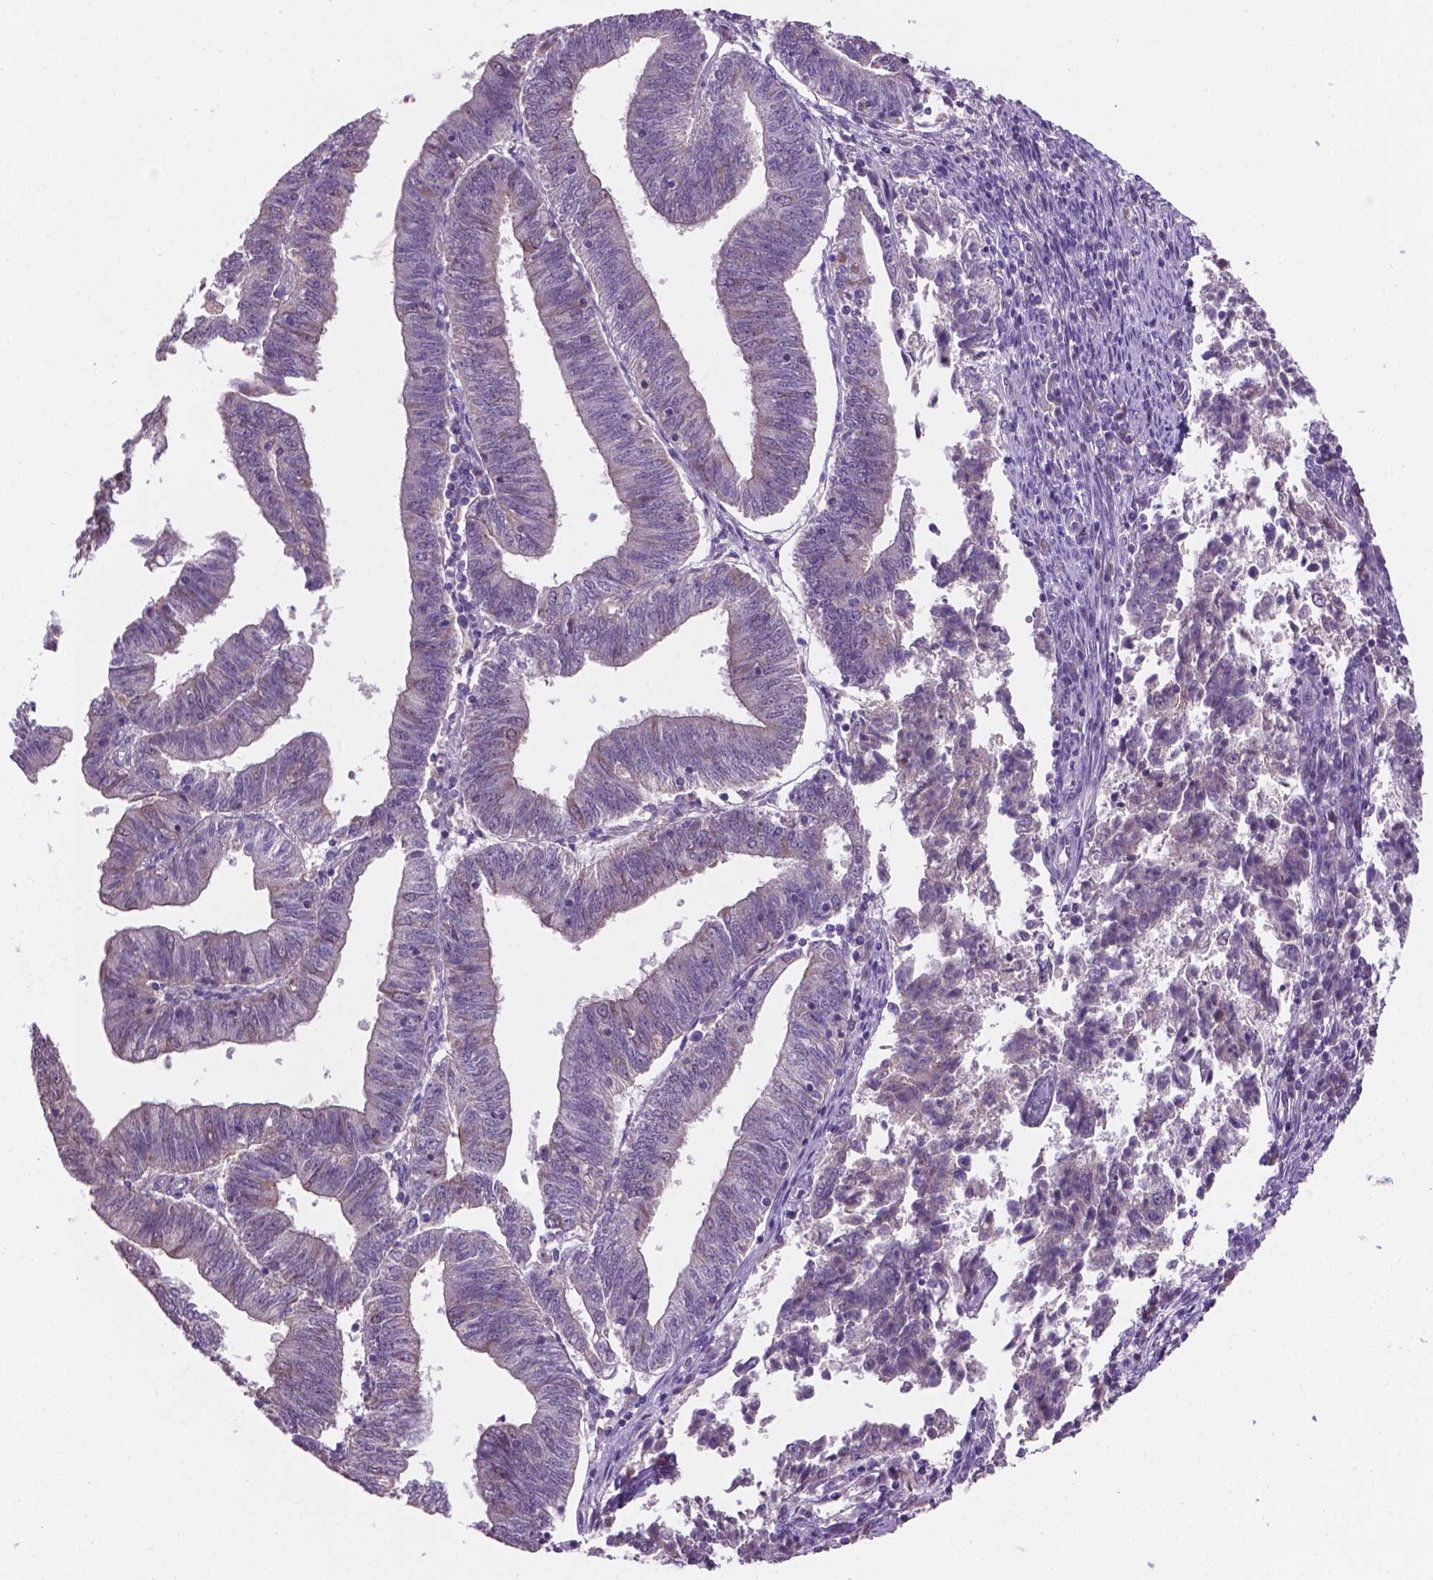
{"staining": {"intensity": "negative", "quantity": "none", "location": "none"}, "tissue": "endometrial cancer", "cell_type": "Tumor cells", "image_type": "cancer", "snomed": [{"axis": "morphology", "description": "Adenocarcinoma, NOS"}, {"axis": "topography", "description": "Endometrium"}], "caption": "Tumor cells are negative for protein expression in human endometrial cancer (adenocarcinoma).", "gene": "GXYLT2", "patient": {"sex": "female", "age": 82}}